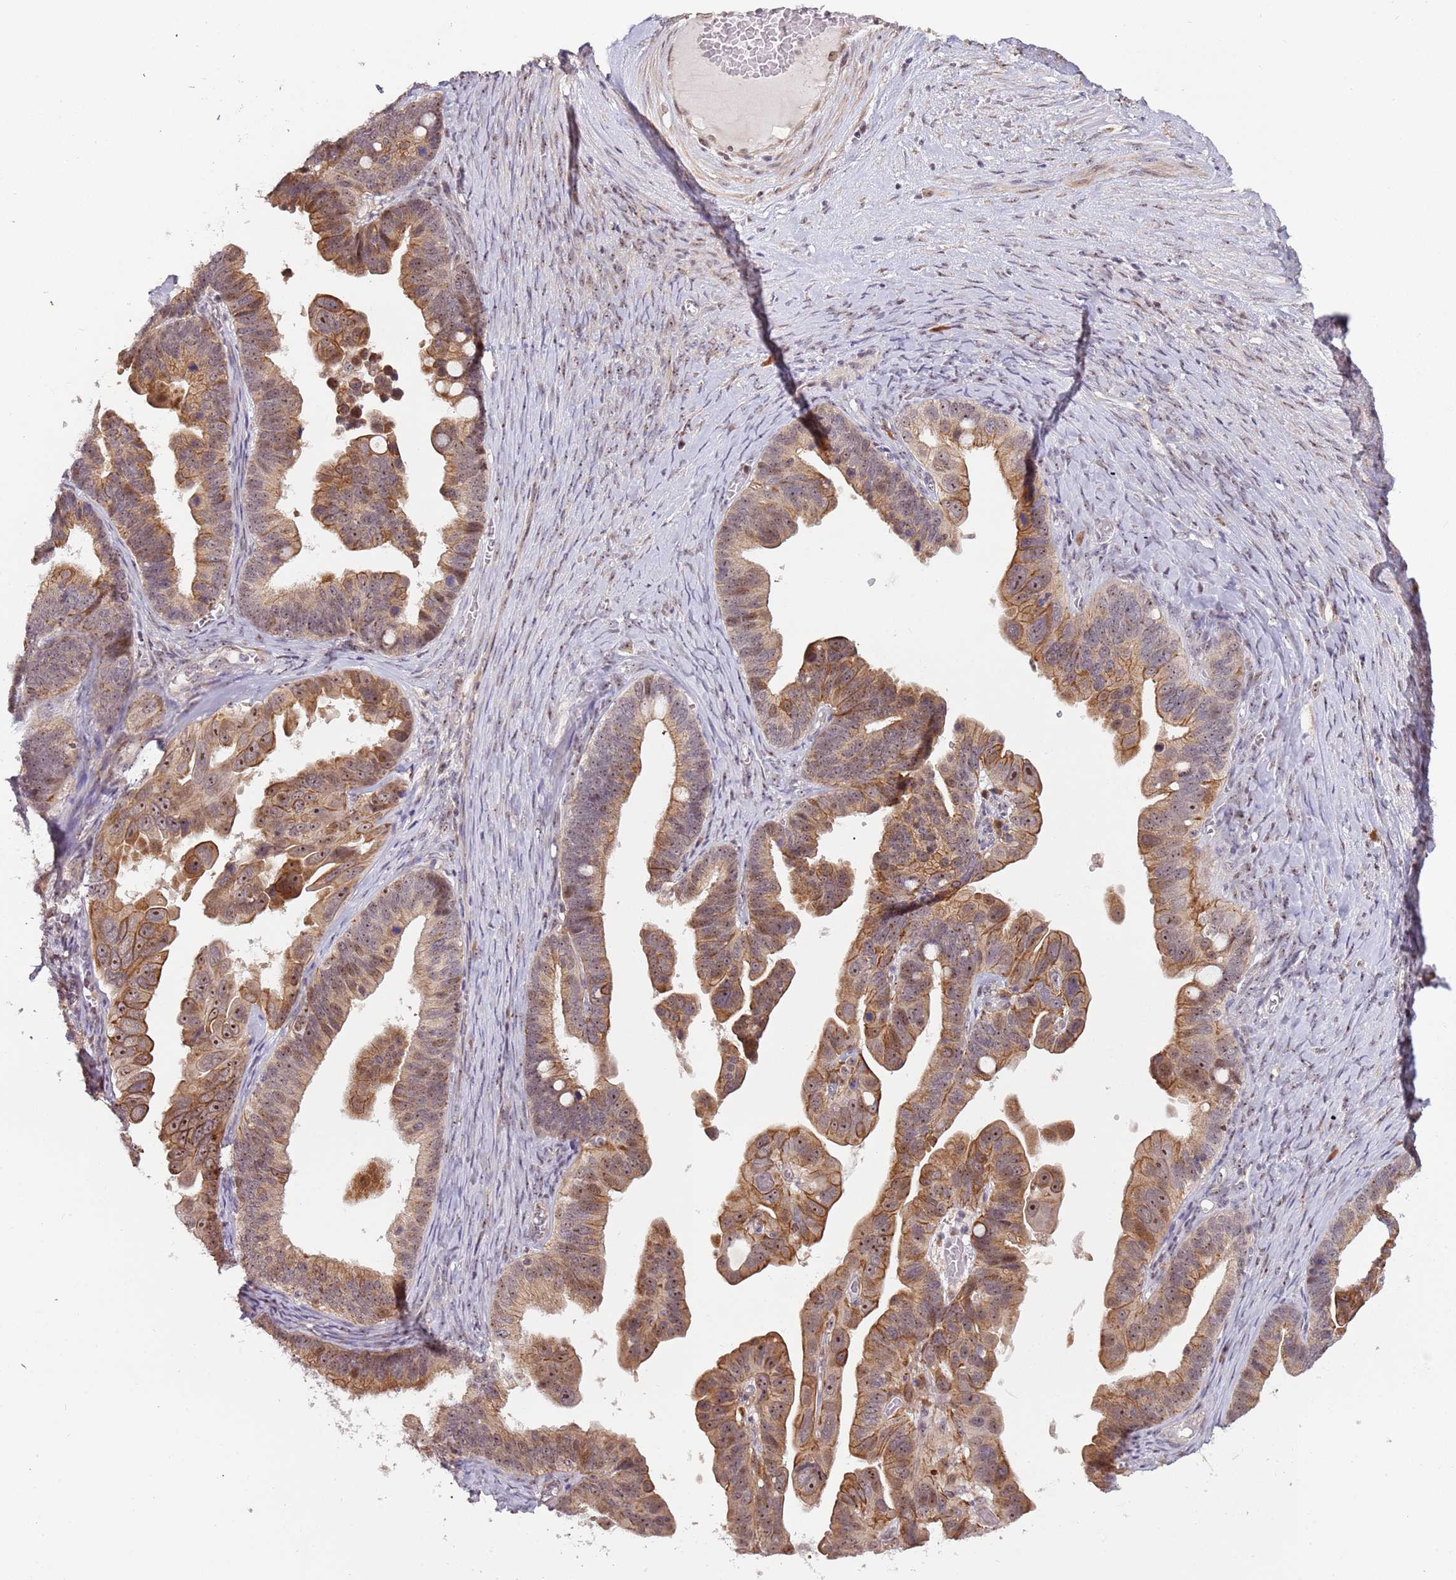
{"staining": {"intensity": "moderate", "quantity": ">75%", "location": "cytoplasmic/membranous,nuclear"}, "tissue": "ovarian cancer", "cell_type": "Tumor cells", "image_type": "cancer", "snomed": [{"axis": "morphology", "description": "Cystadenocarcinoma, serous, NOS"}, {"axis": "topography", "description": "Ovary"}], "caption": "A micrograph of ovarian cancer (serous cystadenocarcinoma) stained for a protein exhibits moderate cytoplasmic/membranous and nuclear brown staining in tumor cells. (DAB IHC, brown staining for protein, blue staining for nuclei).", "gene": "UCMA", "patient": {"sex": "female", "age": 56}}